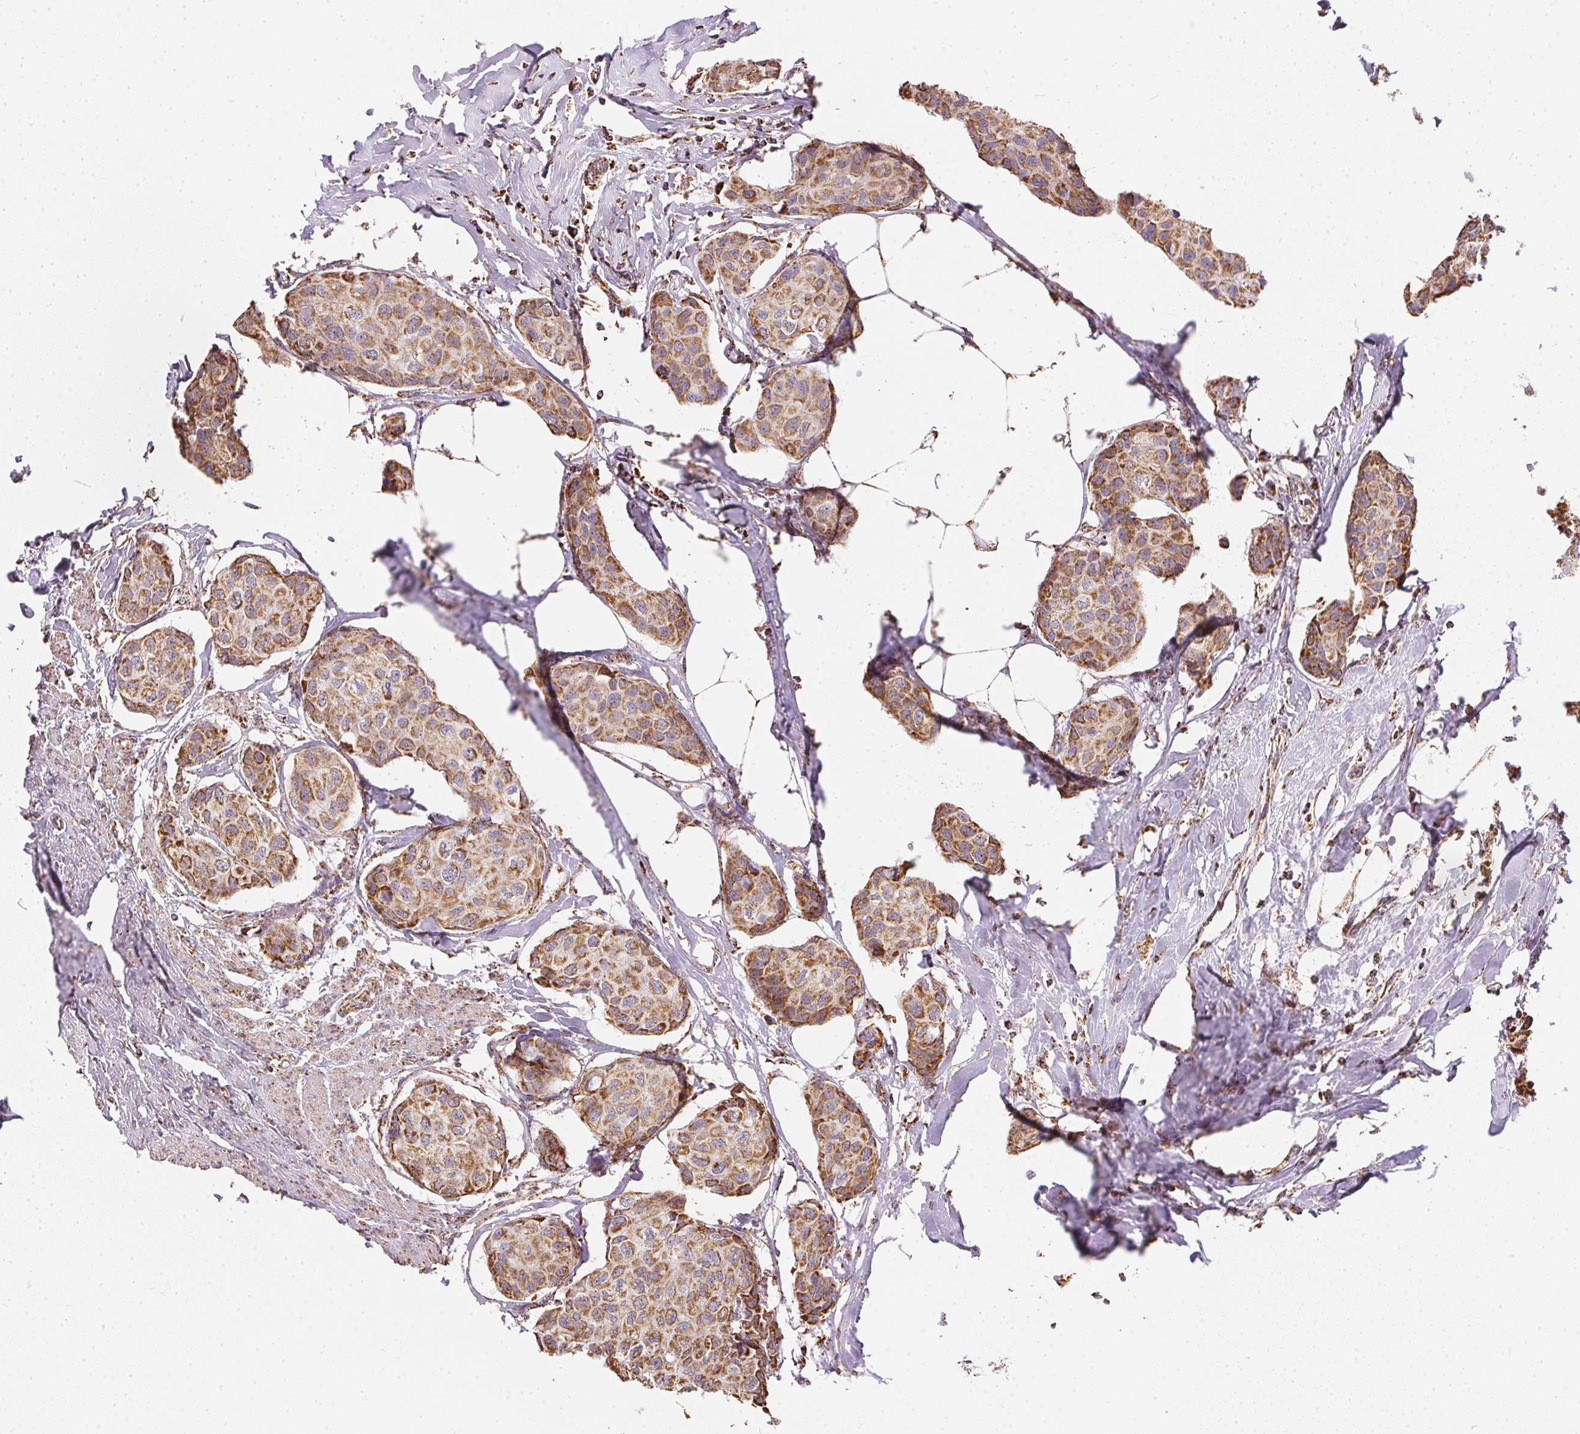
{"staining": {"intensity": "moderate", "quantity": ">75%", "location": "cytoplasmic/membranous"}, "tissue": "breast cancer", "cell_type": "Tumor cells", "image_type": "cancer", "snomed": [{"axis": "morphology", "description": "Duct carcinoma"}, {"axis": "topography", "description": "Breast"}], "caption": "A high-resolution histopathology image shows immunohistochemistry (IHC) staining of breast invasive ductal carcinoma, which exhibits moderate cytoplasmic/membranous staining in approximately >75% of tumor cells. (Brightfield microscopy of DAB IHC at high magnification).", "gene": "MAPK11", "patient": {"sex": "female", "age": 80}}